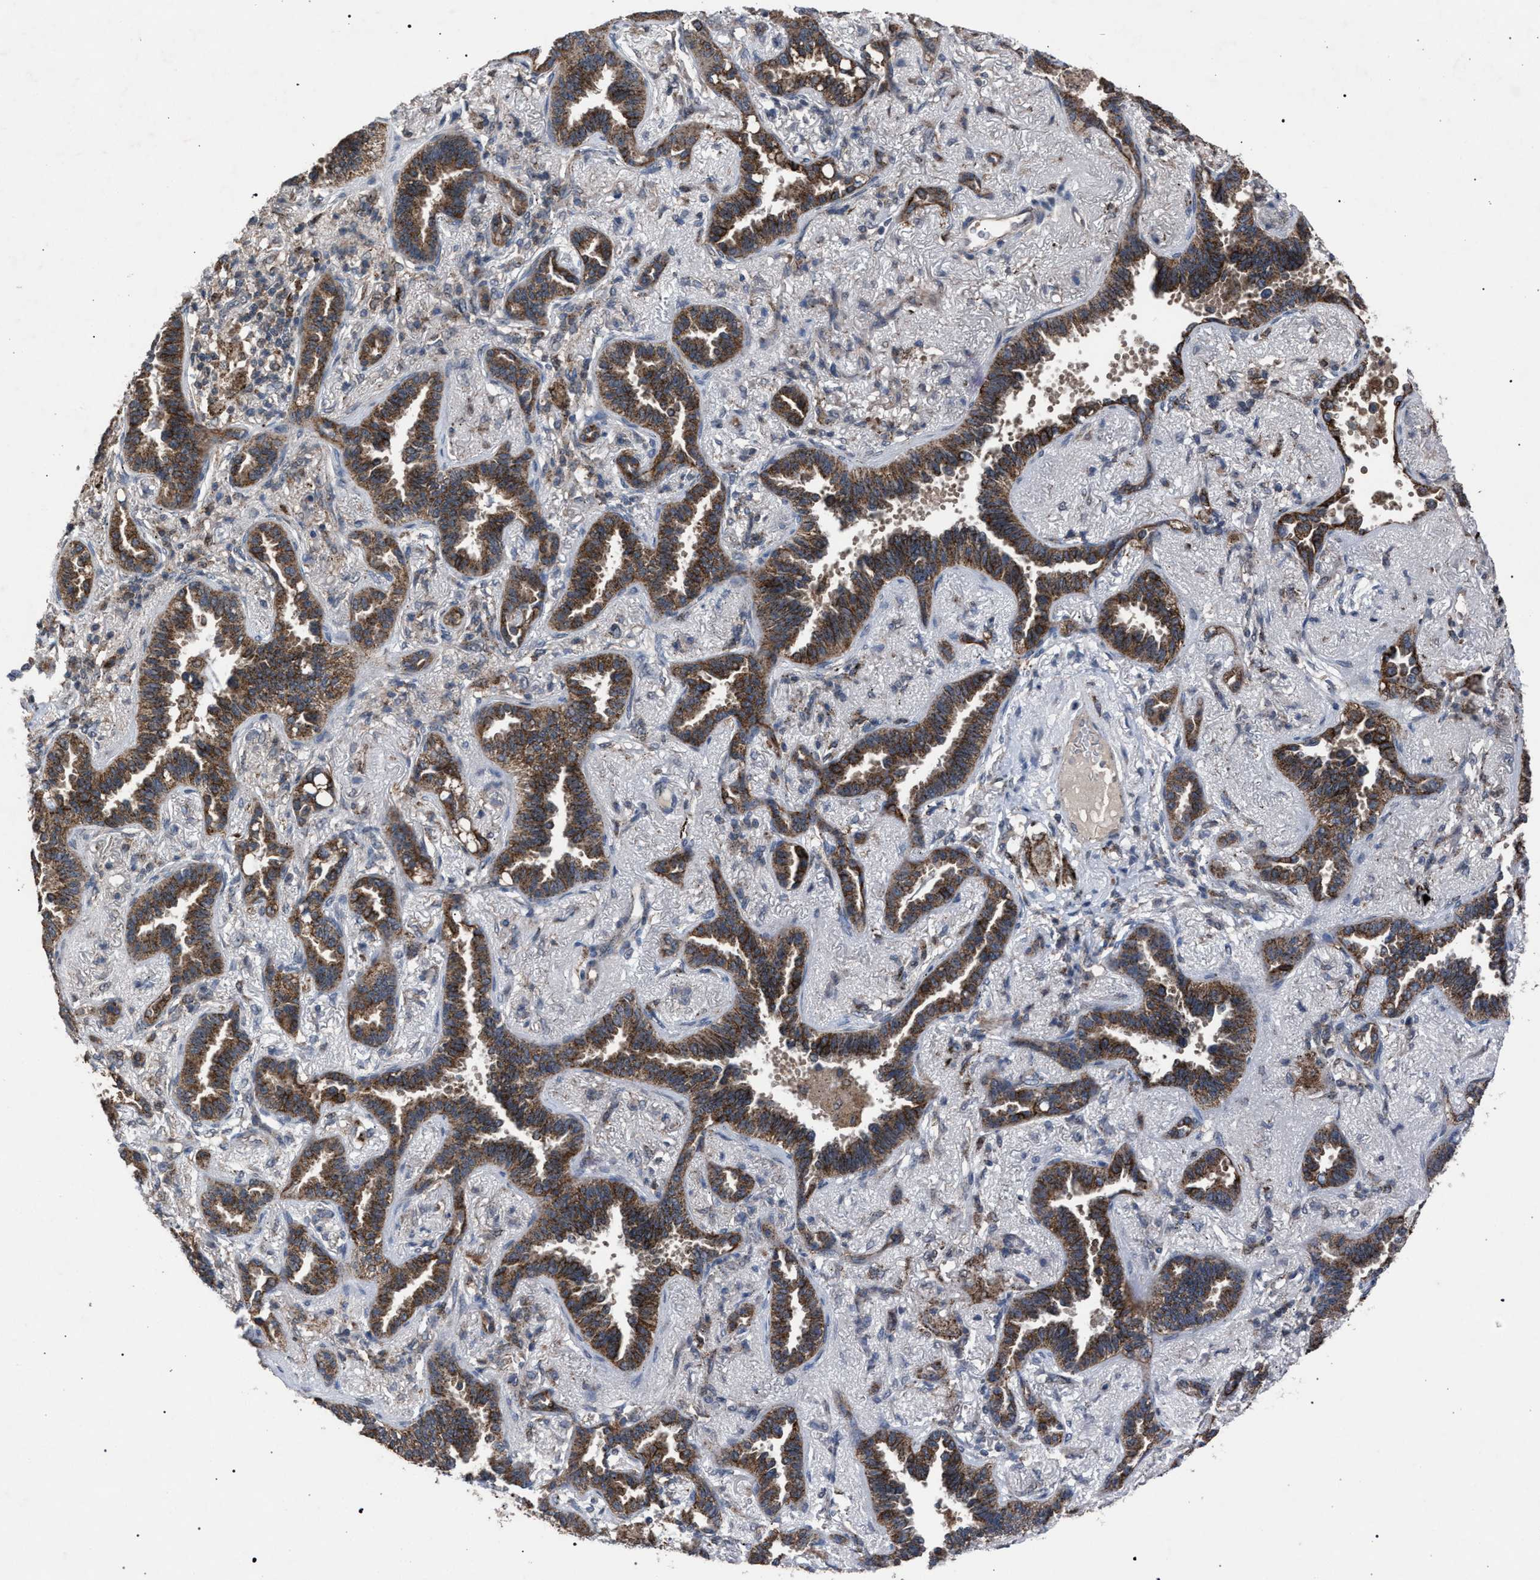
{"staining": {"intensity": "moderate", "quantity": ">75%", "location": "cytoplasmic/membranous"}, "tissue": "lung cancer", "cell_type": "Tumor cells", "image_type": "cancer", "snomed": [{"axis": "morphology", "description": "Adenocarcinoma, NOS"}, {"axis": "topography", "description": "Lung"}], "caption": "A histopathology image of human lung cancer (adenocarcinoma) stained for a protein displays moderate cytoplasmic/membranous brown staining in tumor cells.", "gene": "HSD17B4", "patient": {"sex": "male", "age": 59}}